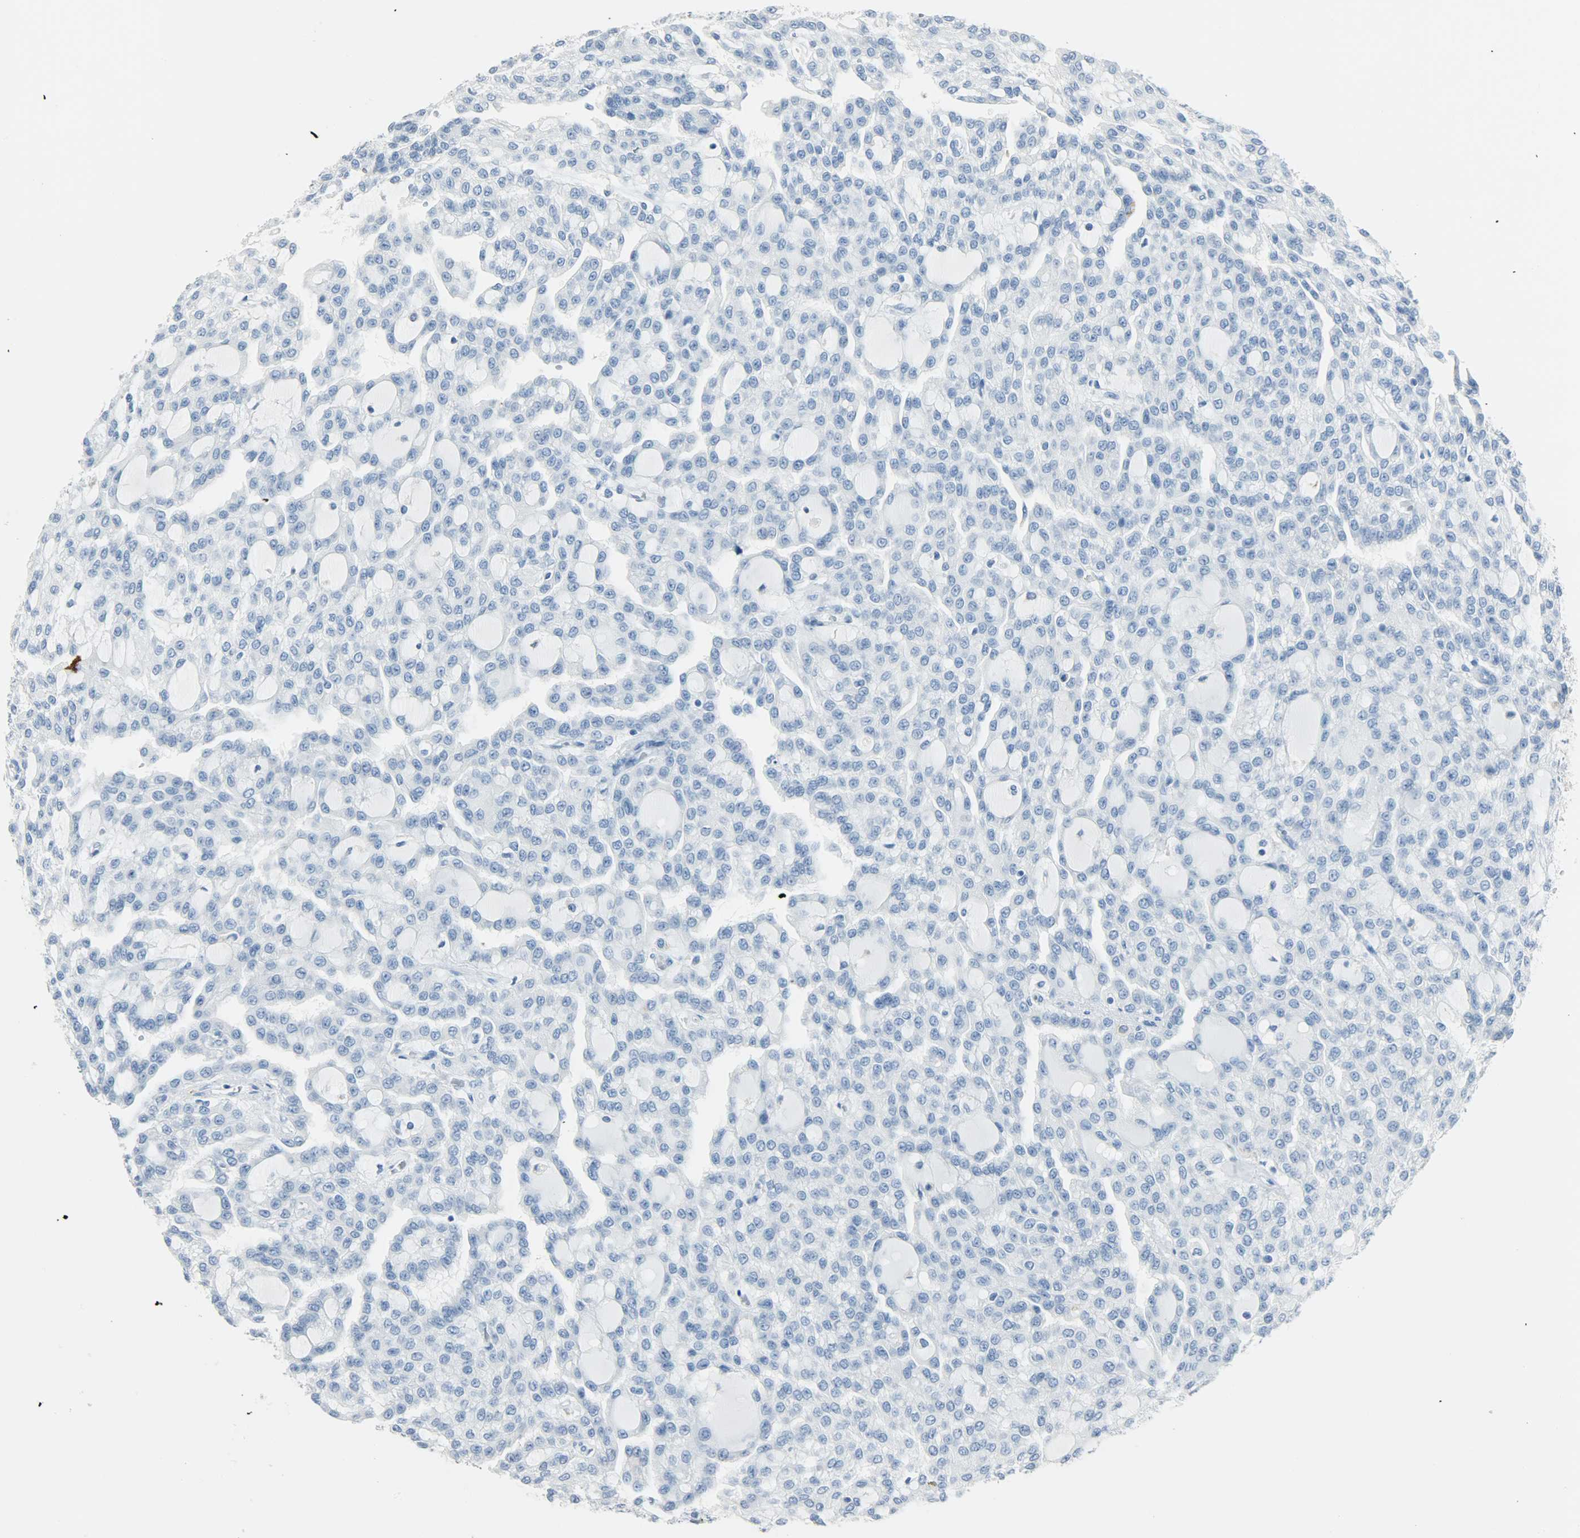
{"staining": {"intensity": "negative", "quantity": "none", "location": "none"}, "tissue": "renal cancer", "cell_type": "Tumor cells", "image_type": "cancer", "snomed": [{"axis": "morphology", "description": "Adenocarcinoma, NOS"}, {"axis": "topography", "description": "Kidney"}], "caption": "Immunohistochemical staining of renal cancer (adenocarcinoma) displays no significant positivity in tumor cells.", "gene": "PTPN6", "patient": {"sex": "male", "age": 63}}